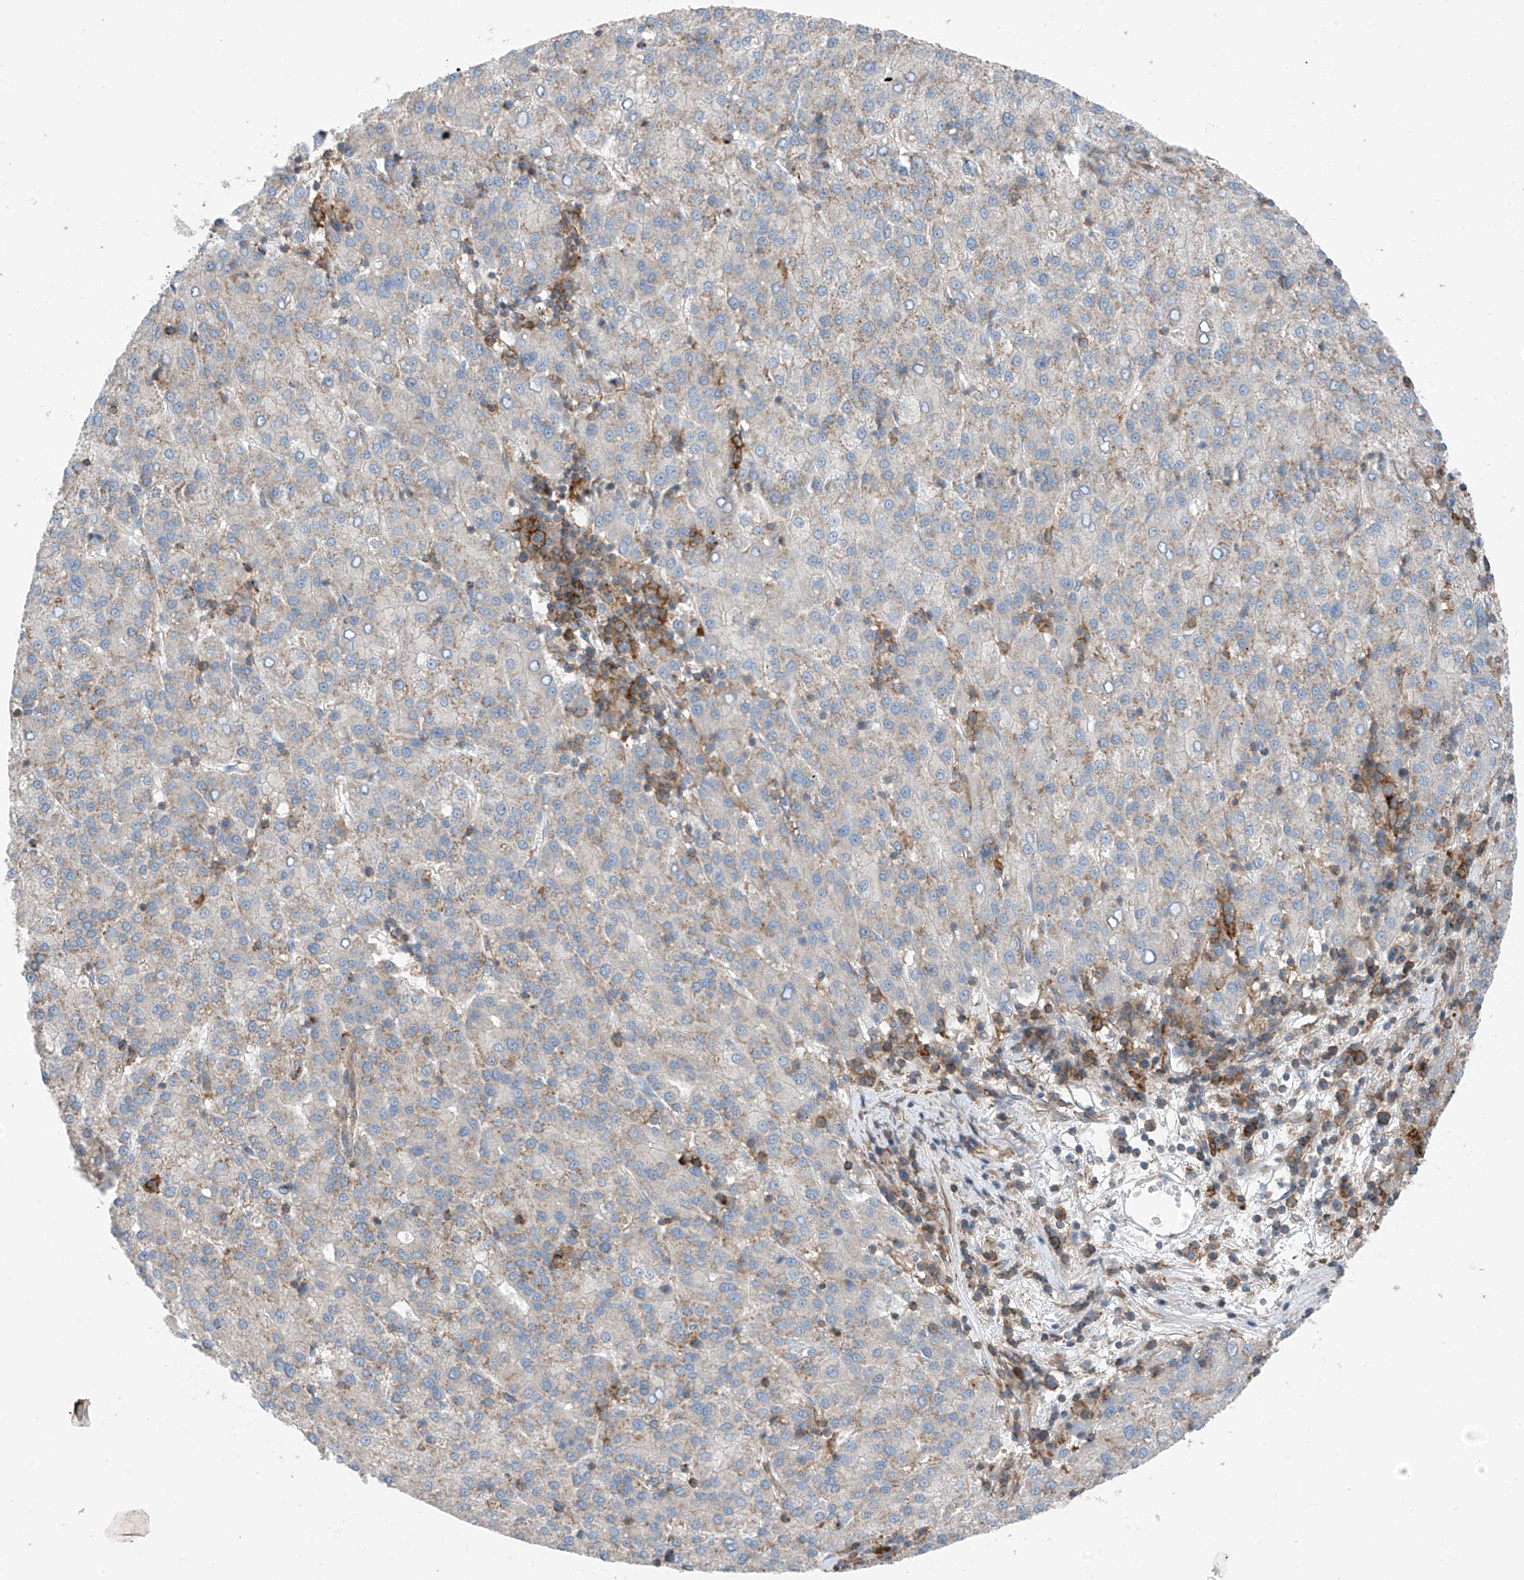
{"staining": {"intensity": "weak", "quantity": "<25%", "location": "cytoplasmic/membranous"}, "tissue": "liver cancer", "cell_type": "Tumor cells", "image_type": "cancer", "snomed": [{"axis": "morphology", "description": "Carcinoma, Hepatocellular, NOS"}, {"axis": "topography", "description": "Liver"}], "caption": "DAB immunohistochemical staining of human liver cancer (hepatocellular carcinoma) demonstrates no significant staining in tumor cells. The staining was performed using DAB to visualize the protein expression in brown, while the nuclei were stained in blue with hematoxylin (Magnification: 20x).", "gene": "SLC1A5", "patient": {"sex": "female", "age": 58}}